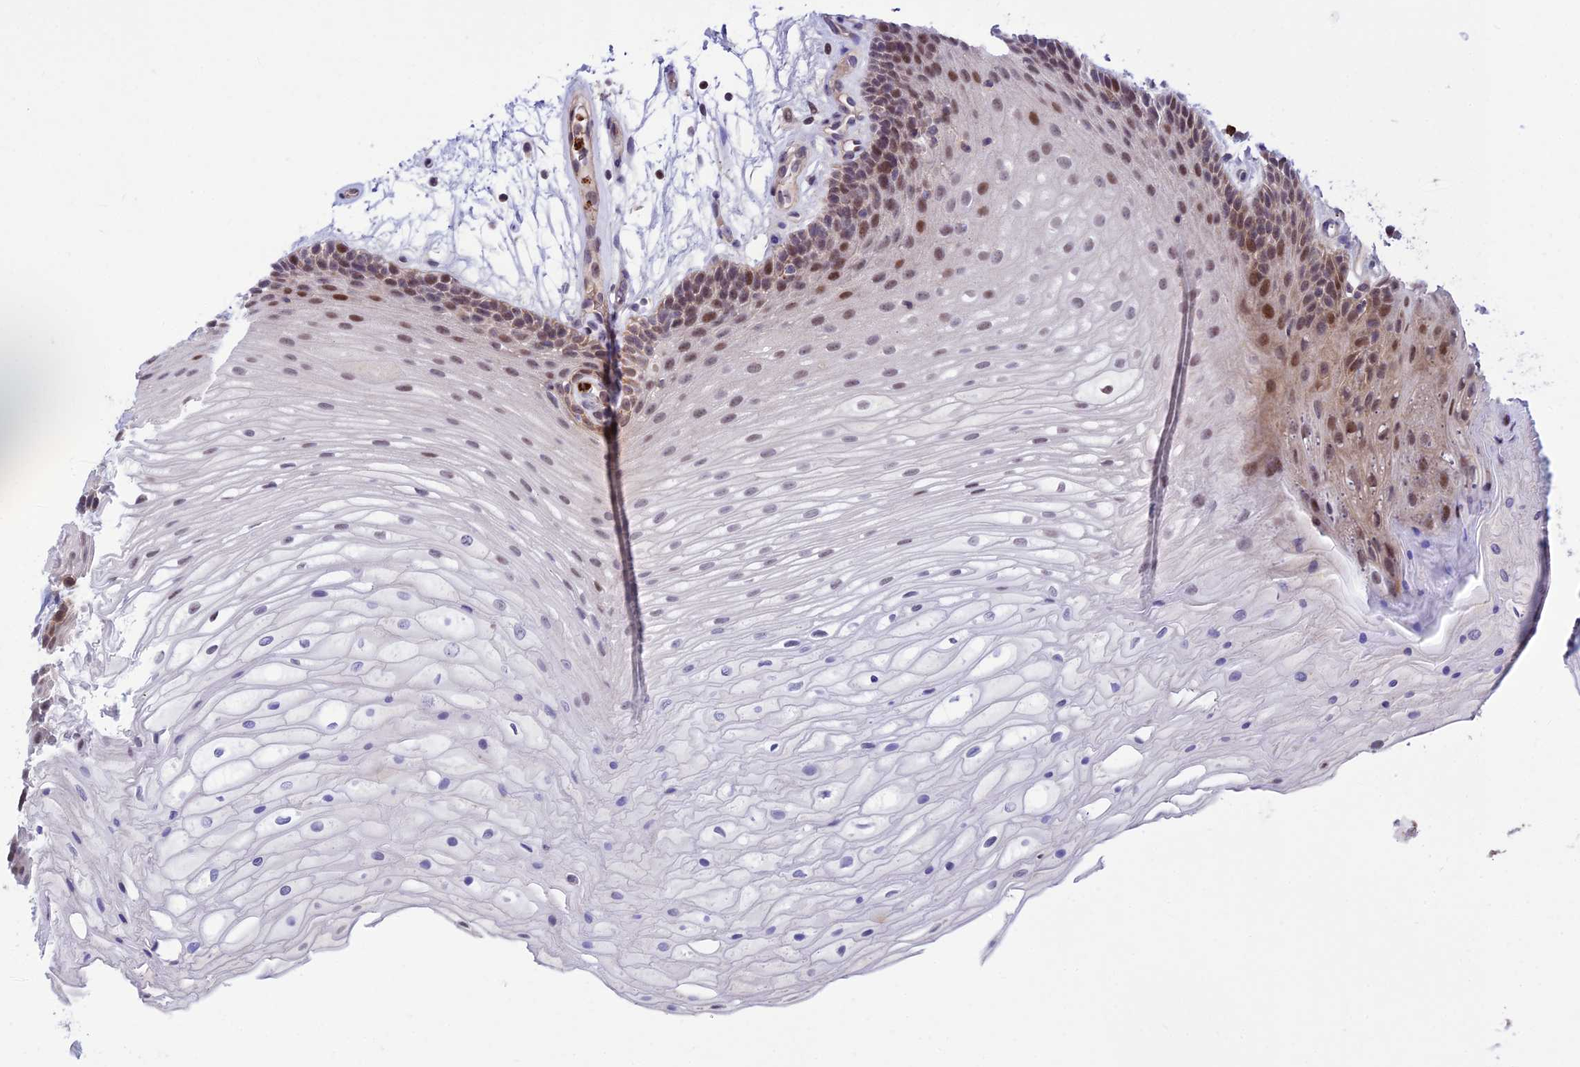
{"staining": {"intensity": "moderate", "quantity": "25%-75%", "location": "nuclear"}, "tissue": "oral mucosa", "cell_type": "Squamous epithelial cells", "image_type": "normal", "snomed": [{"axis": "morphology", "description": "Normal tissue, NOS"}, {"axis": "topography", "description": "Oral tissue"}], "caption": "Moderate nuclear protein expression is identified in approximately 25%-75% of squamous epithelial cells in oral mucosa. (DAB = brown stain, brightfield microscopy at high magnification).", "gene": "COL6A6", "patient": {"sex": "female", "age": 80}}